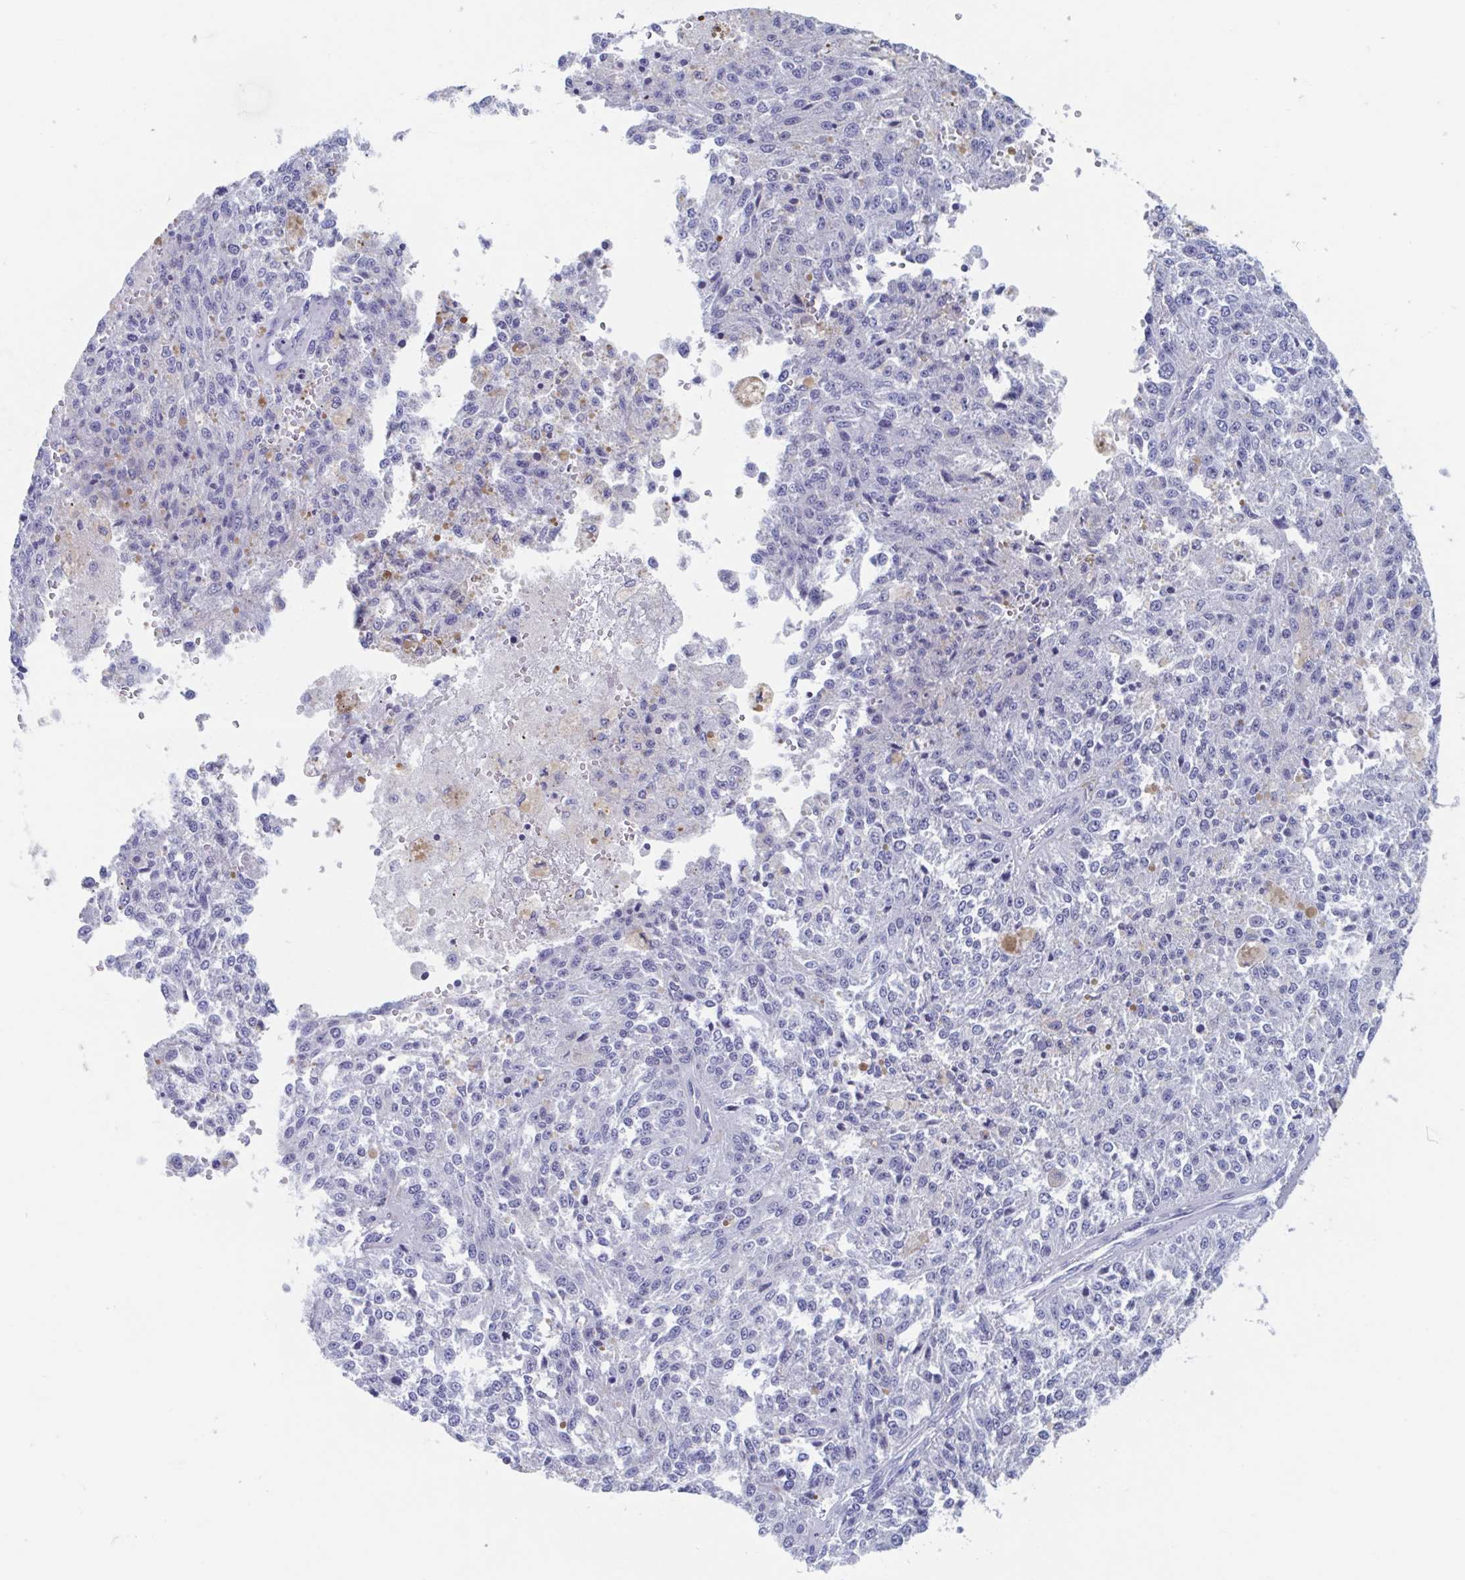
{"staining": {"intensity": "negative", "quantity": "none", "location": "none"}, "tissue": "melanoma", "cell_type": "Tumor cells", "image_type": "cancer", "snomed": [{"axis": "morphology", "description": "Malignant melanoma, Metastatic site"}, {"axis": "topography", "description": "Lymph node"}], "caption": "Immunohistochemical staining of melanoma reveals no significant staining in tumor cells.", "gene": "SHCBP1L", "patient": {"sex": "female", "age": 64}}